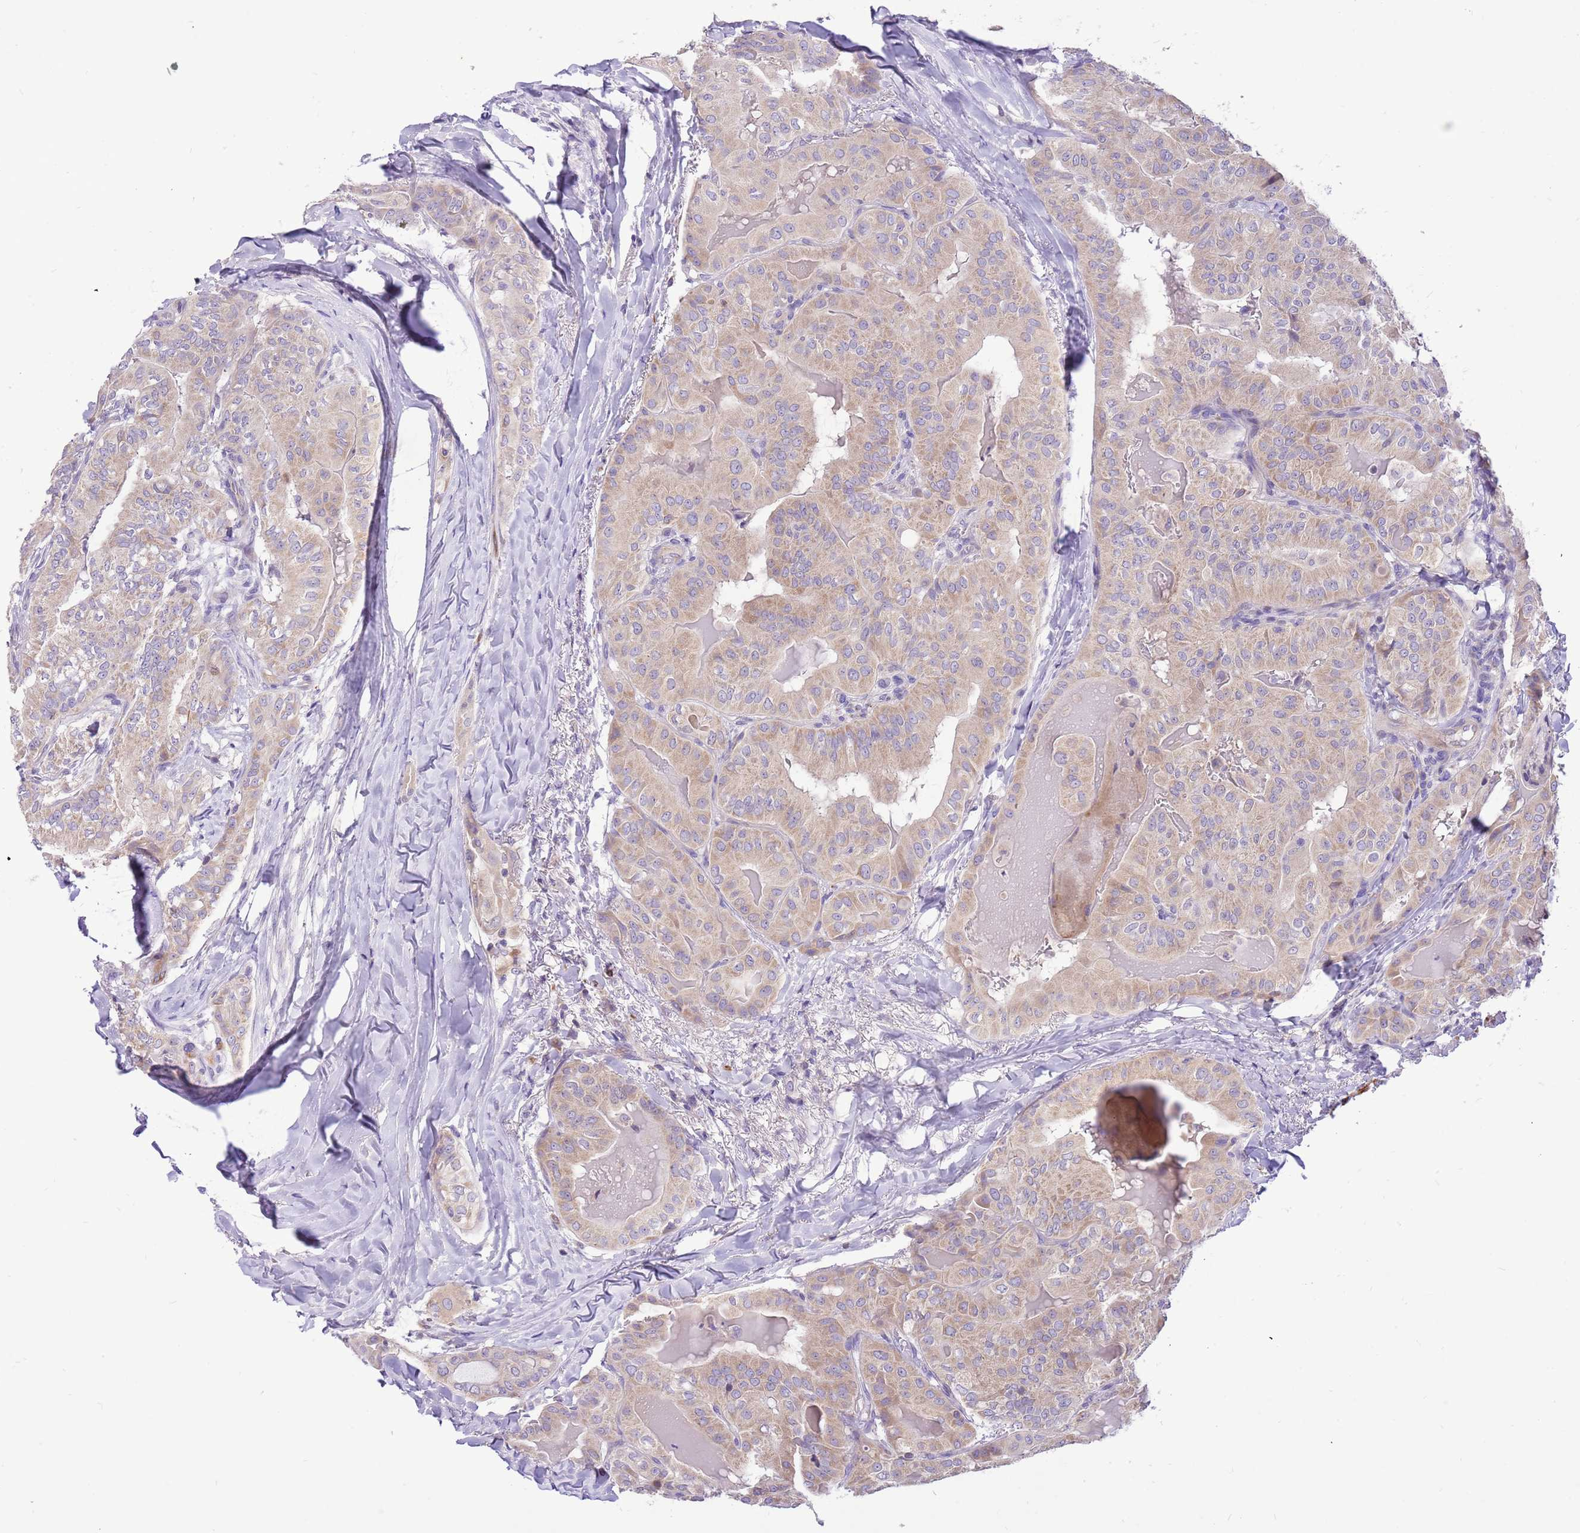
{"staining": {"intensity": "weak", "quantity": "25%-75%", "location": "cytoplasmic/membranous"}, "tissue": "thyroid cancer", "cell_type": "Tumor cells", "image_type": "cancer", "snomed": [{"axis": "morphology", "description": "Papillary adenocarcinoma, NOS"}, {"axis": "topography", "description": "Thyroid gland"}], "caption": "IHC of thyroid papillary adenocarcinoma displays low levels of weak cytoplasmic/membranous positivity in about 25%-75% of tumor cells. Nuclei are stained in blue.", "gene": "GLCE", "patient": {"sex": "female", "age": 68}}